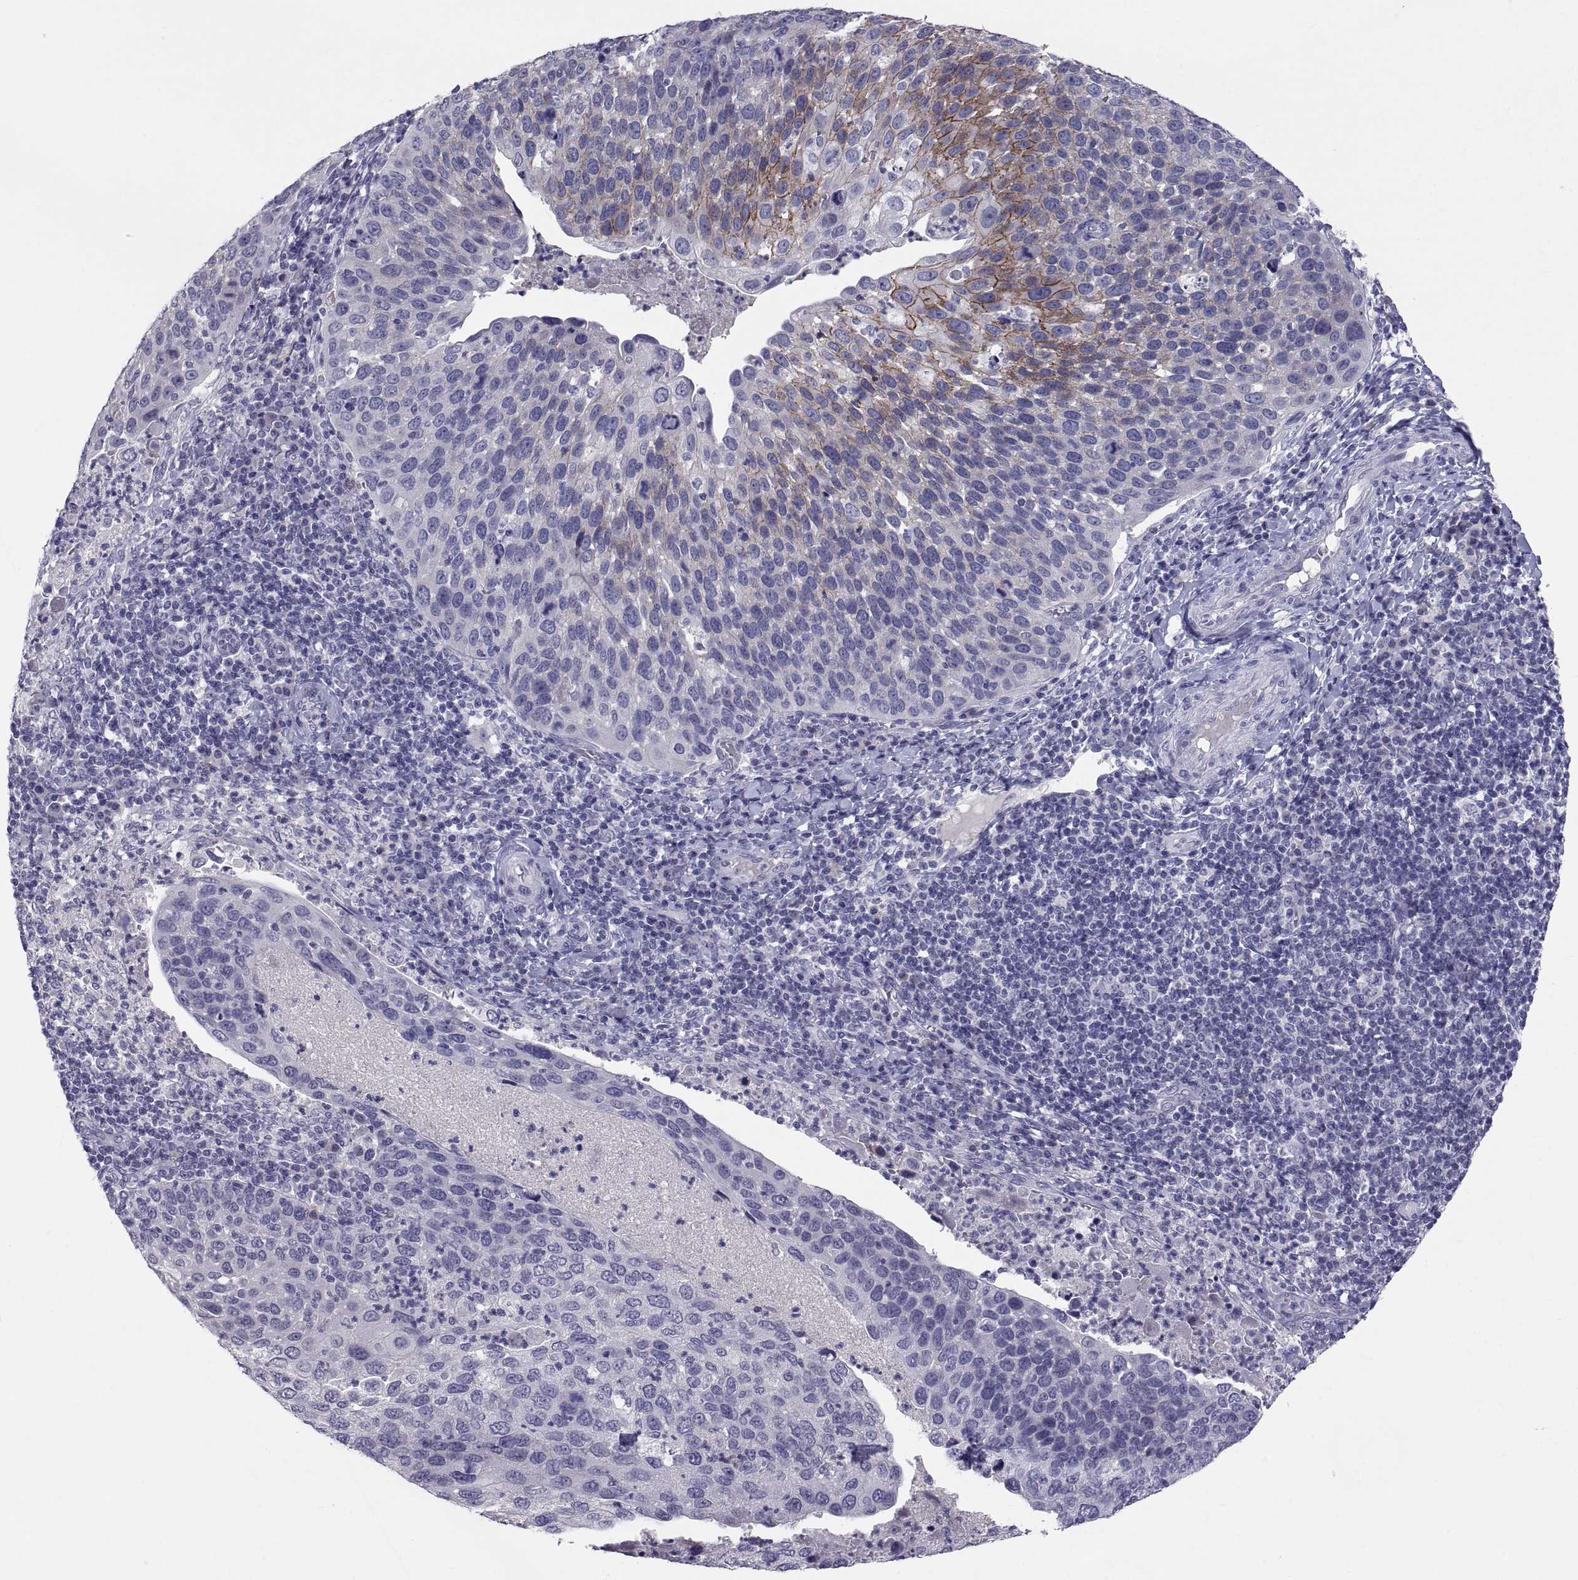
{"staining": {"intensity": "moderate", "quantity": "<25%", "location": "cytoplasmic/membranous"}, "tissue": "cervical cancer", "cell_type": "Tumor cells", "image_type": "cancer", "snomed": [{"axis": "morphology", "description": "Squamous cell carcinoma, NOS"}, {"axis": "topography", "description": "Cervix"}], "caption": "There is low levels of moderate cytoplasmic/membranous expression in tumor cells of cervical squamous cell carcinoma, as demonstrated by immunohistochemical staining (brown color).", "gene": "PTN", "patient": {"sex": "female", "age": 54}}